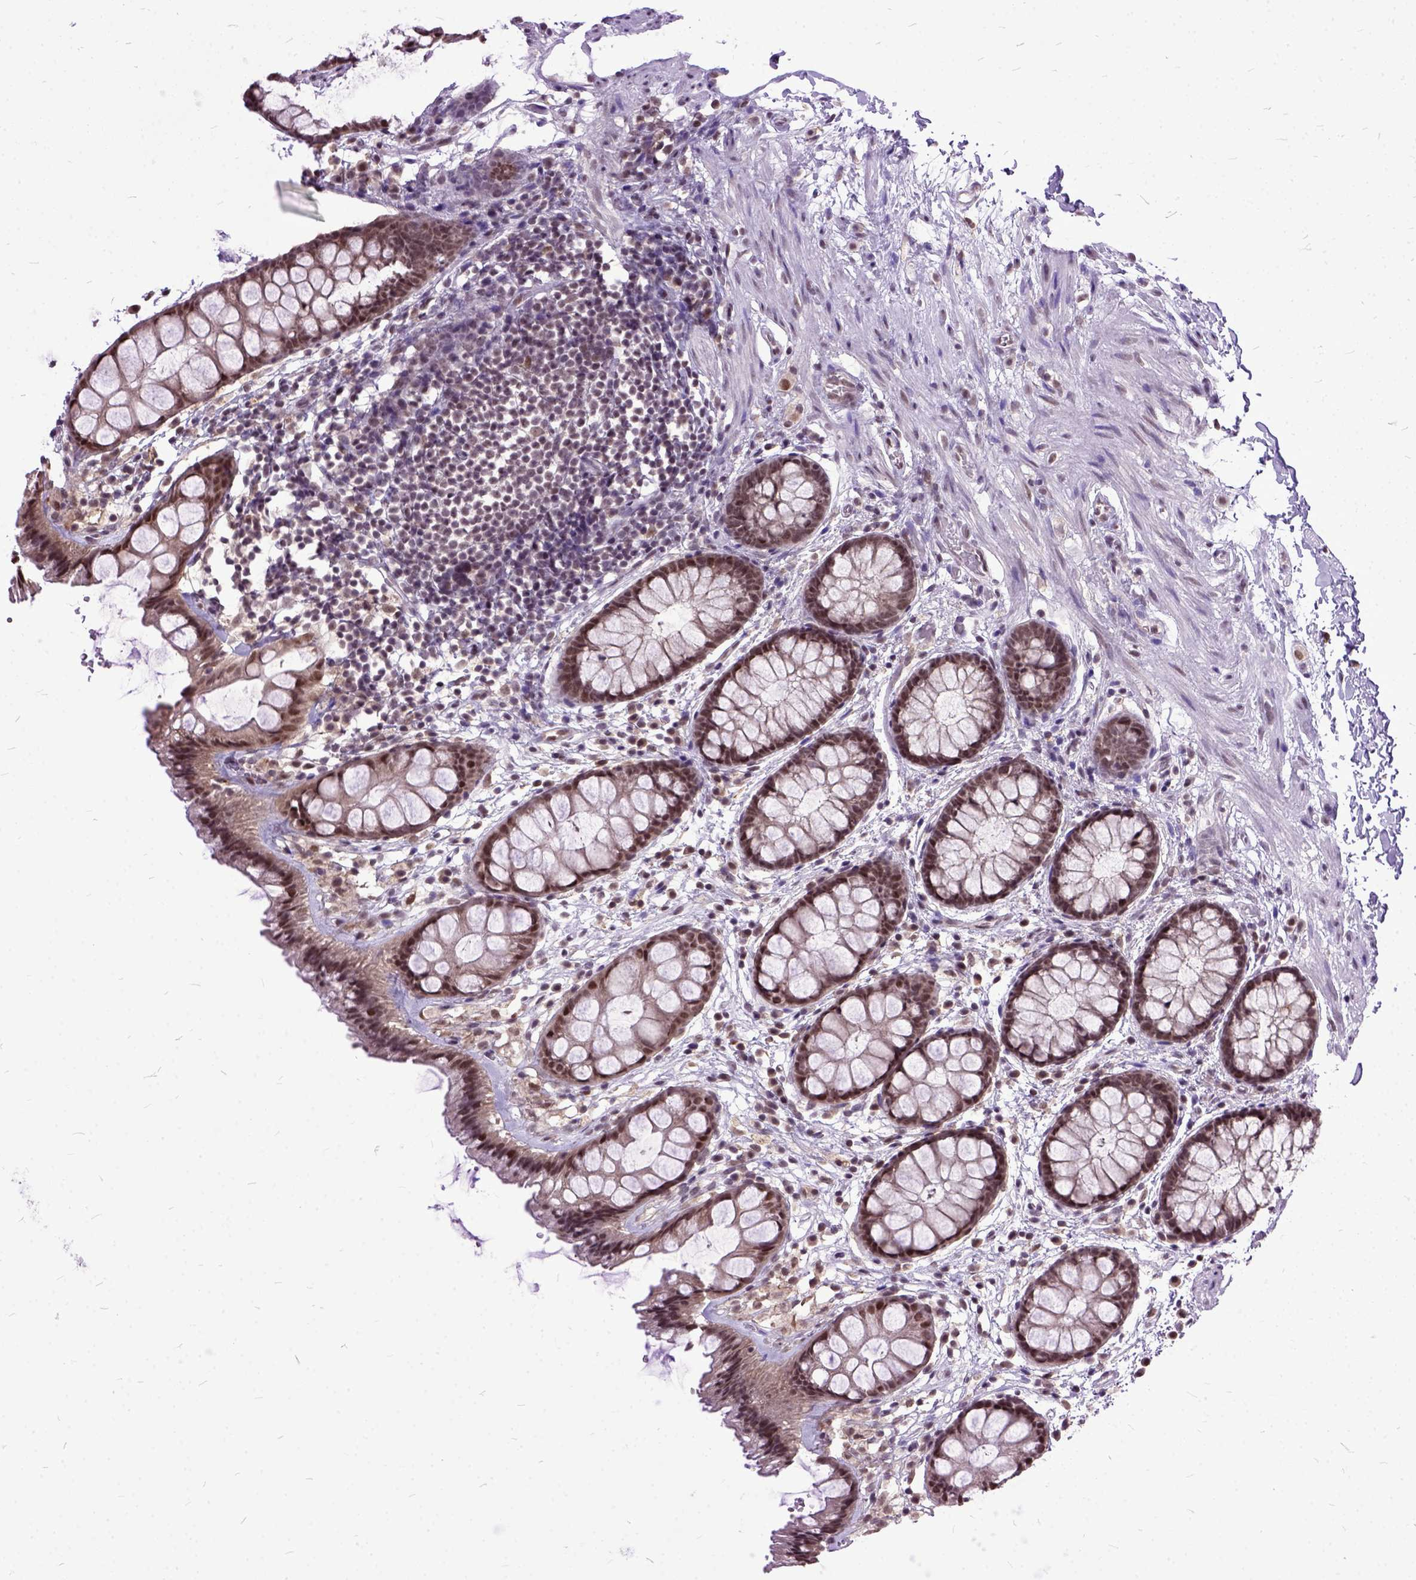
{"staining": {"intensity": "moderate", "quantity": ">75%", "location": "nuclear"}, "tissue": "rectum", "cell_type": "Glandular cells", "image_type": "normal", "snomed": [{"axis": "morphology", "description": "Normal tissue, NOS"}, {"axis": "topography", "description": "Rectum"}], "caption": "Immunohistochemistry of benign rectum exhibits medium levels of moderate nuclear expression in about >75% of glandular cells.", "gene": "ORC5", "patient": {"sex": "female", "age": 62}}